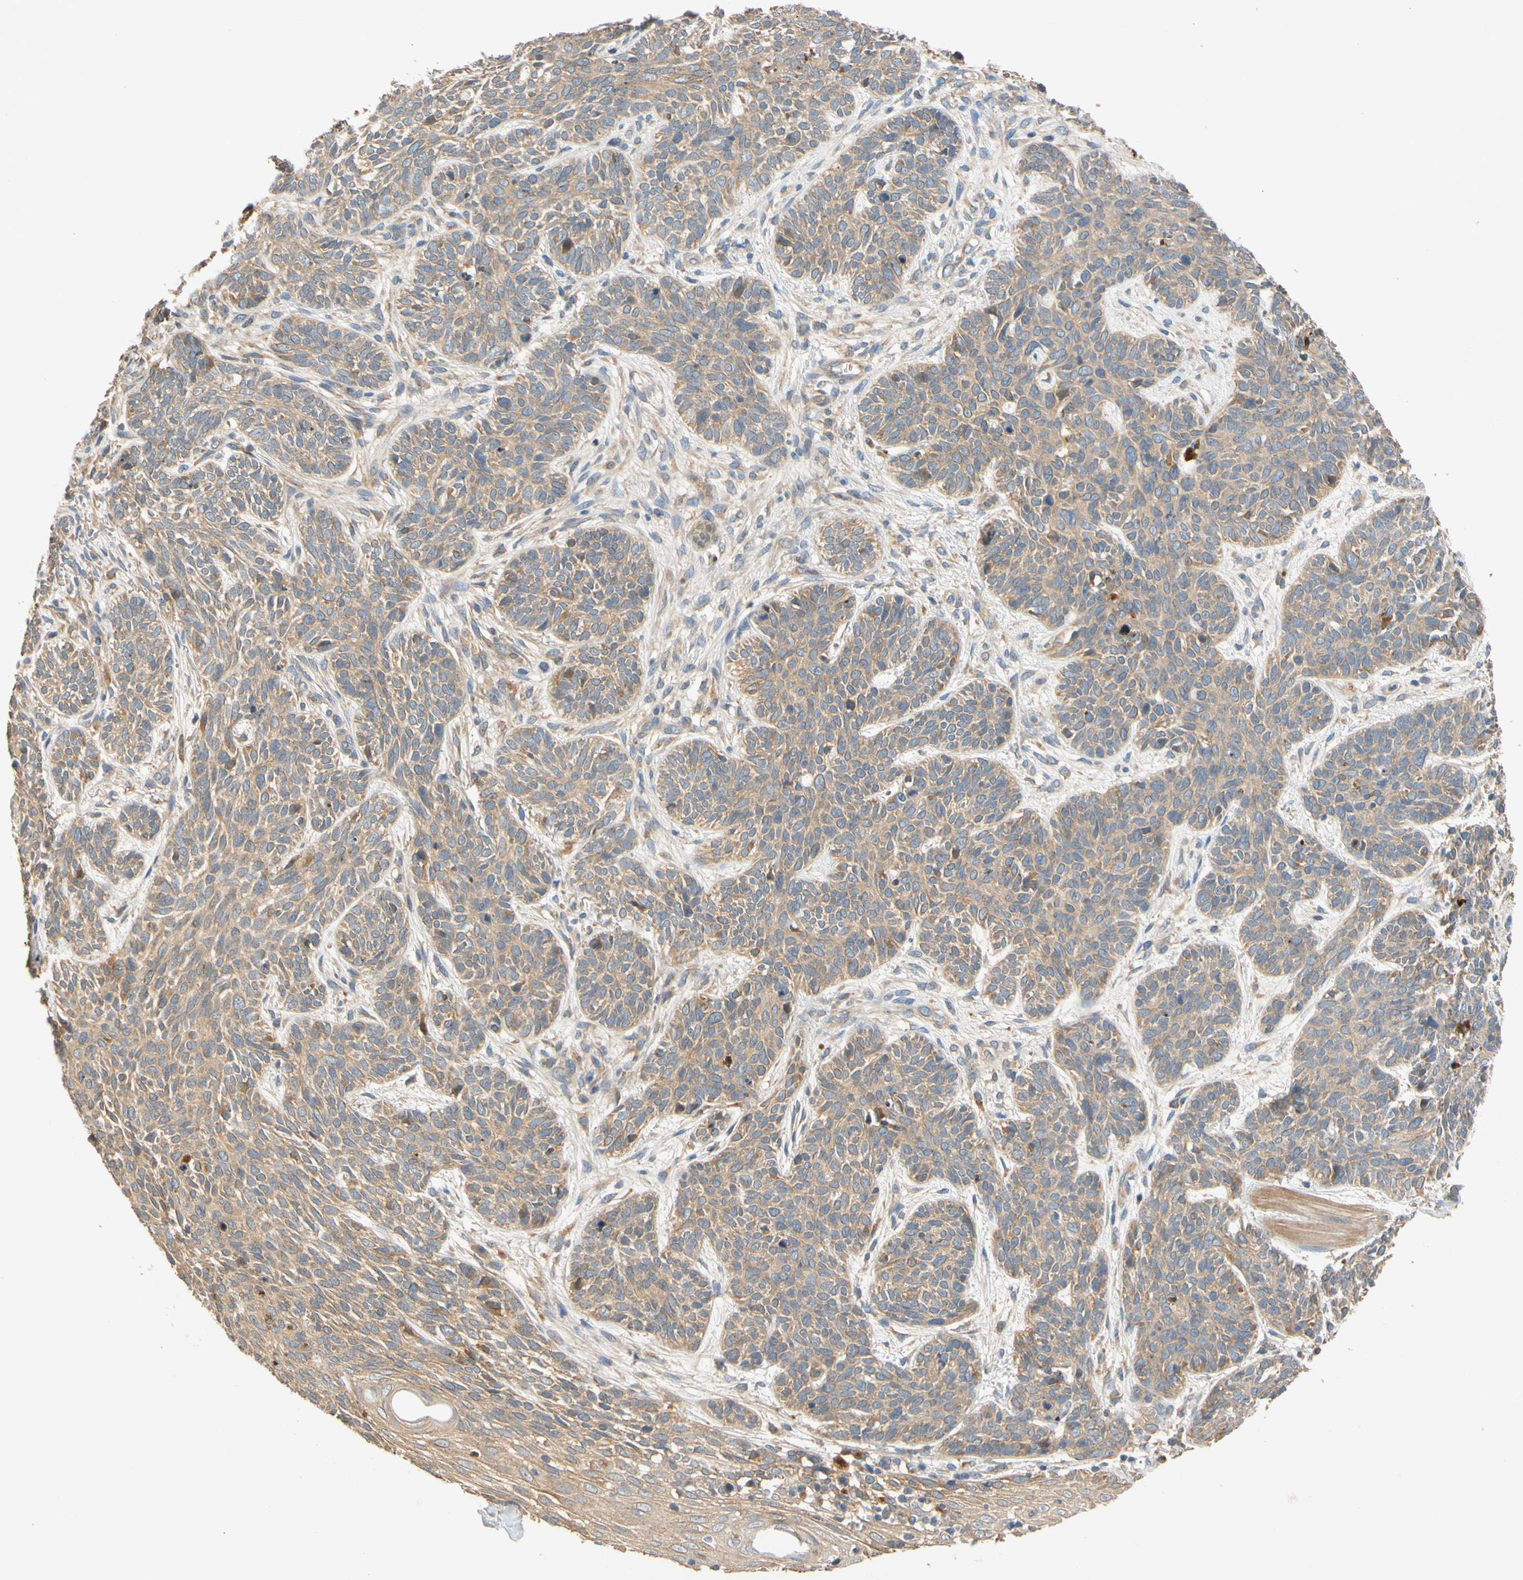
{"staining": {"intensity": "weak", "quantity": "25%-75%", "location": "cytoplasmic/membranous"}, "tissue": "skin cancer", "cell_type": "Tumor cells", "image_type": "cancer", "snomed": [{"axis": "morphology", "description": "Normal tissue, NOS"}, {"axis": "morphology", "description": "Basal cell carcinoma"}, {"axis": "topography", "description": "Skin"}], "caption": "High-magnification brightfield microscopy of skin cancer stained with DAB (brown) and counterstained with hematoxylin (blue). tumor cells exhibit weak cytoplasmic/membranous staining is present in approximately25%-75% of cells.", "gene": "USP46", "patient": {"sex": "male", "age": 52}}